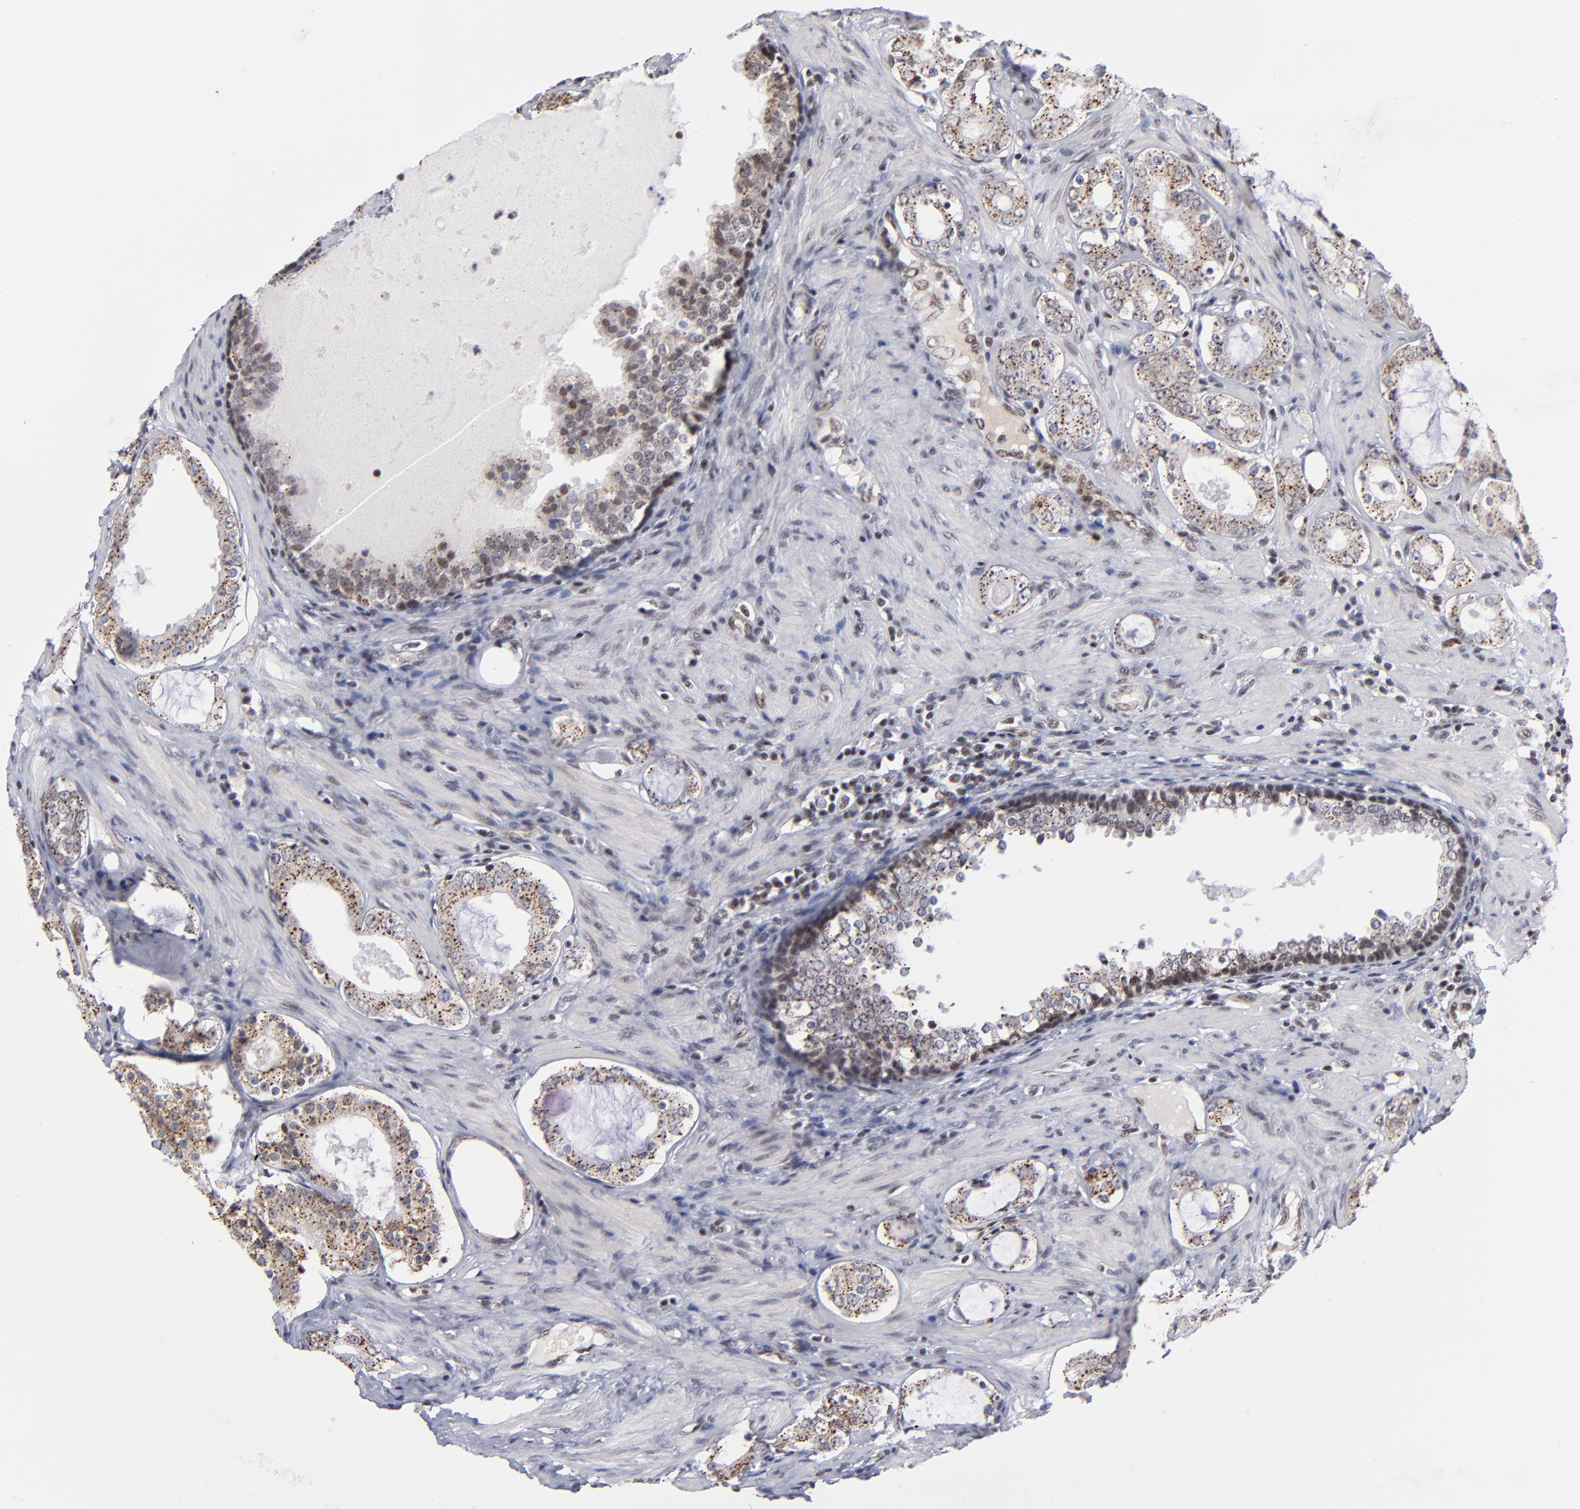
{"staining": {"intensity": "moderate", "quantity": ">75%", "location": "cytoplasmic/membranous"}, "tissue": "prostate cancer", "cell_type": "Tumor cells", "image_type": "cancer", "snomed": [{"axis": "morphology", "description": "Adenocarcinoma, Medium grade"}, {"axis": "topography", "description": "Prostate"}], "caption": "Tumor cells show medium levels of moderate cytoplasmic/membranous expression in approximately >75% of cells in human medium-grade adenocarcinoma (prostate).", "gene": "GABPA", "patient": {"sex": "male", "age": 73}}